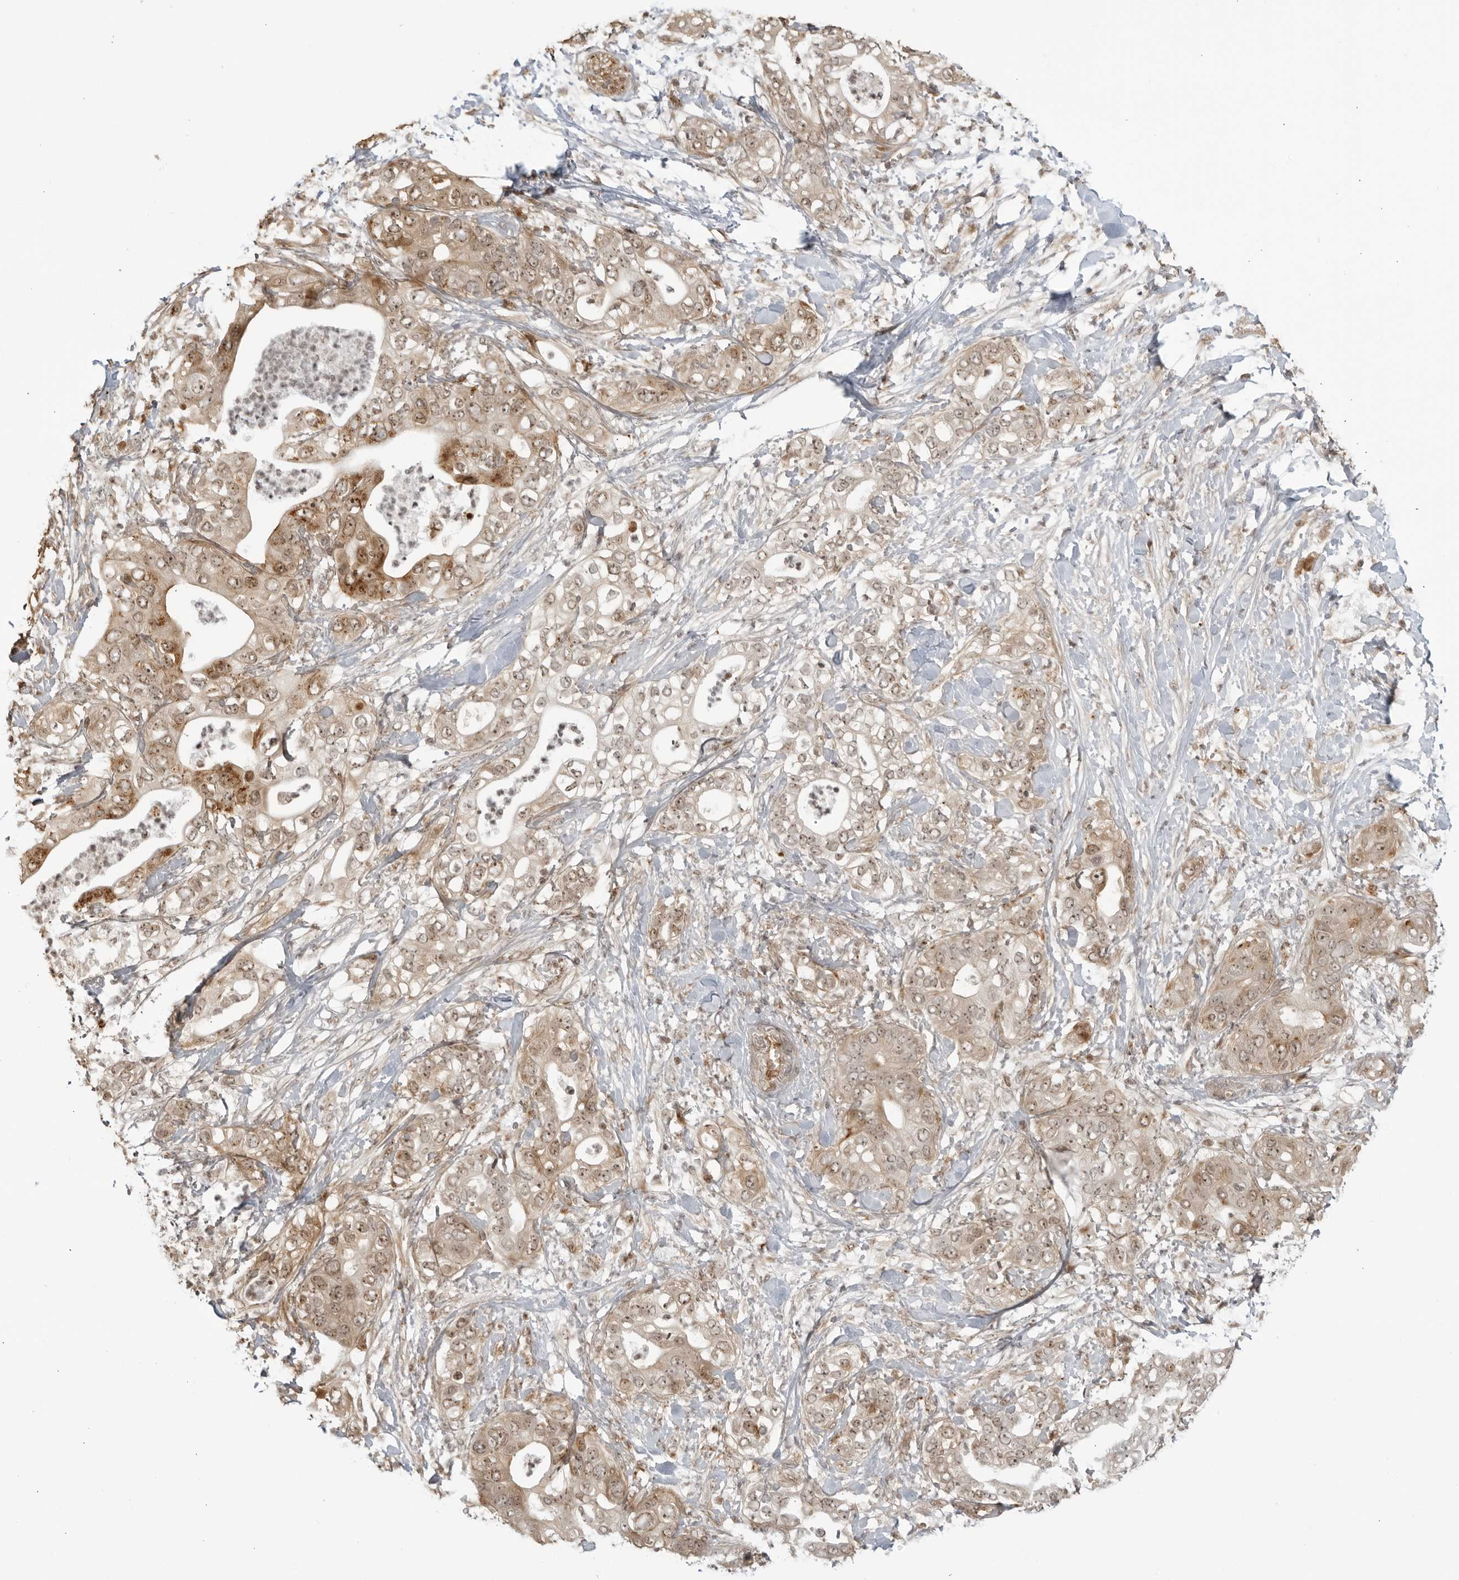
{"staining": {"intensity": "moderate", "quantity": ">75%", "location": "cytoplasmic/membranous,nuclear"}, "tissue": "pancreatic cancer", "cell_type": "Tumor cells", "image_type": "cancer", "snomed": [{"axis": "morphology", "description": "Adenocarcinoma, NOS"}, {"axis": "topography", "description": "Pancreas"}], "caption": "Pancreatic cancer tissue displays moderate cytoplasmic/membranous and nuclear expression in approximately >75% of tumor cells", "gene": "TCF21", "patient": {"sex": "female", "age": 78}}